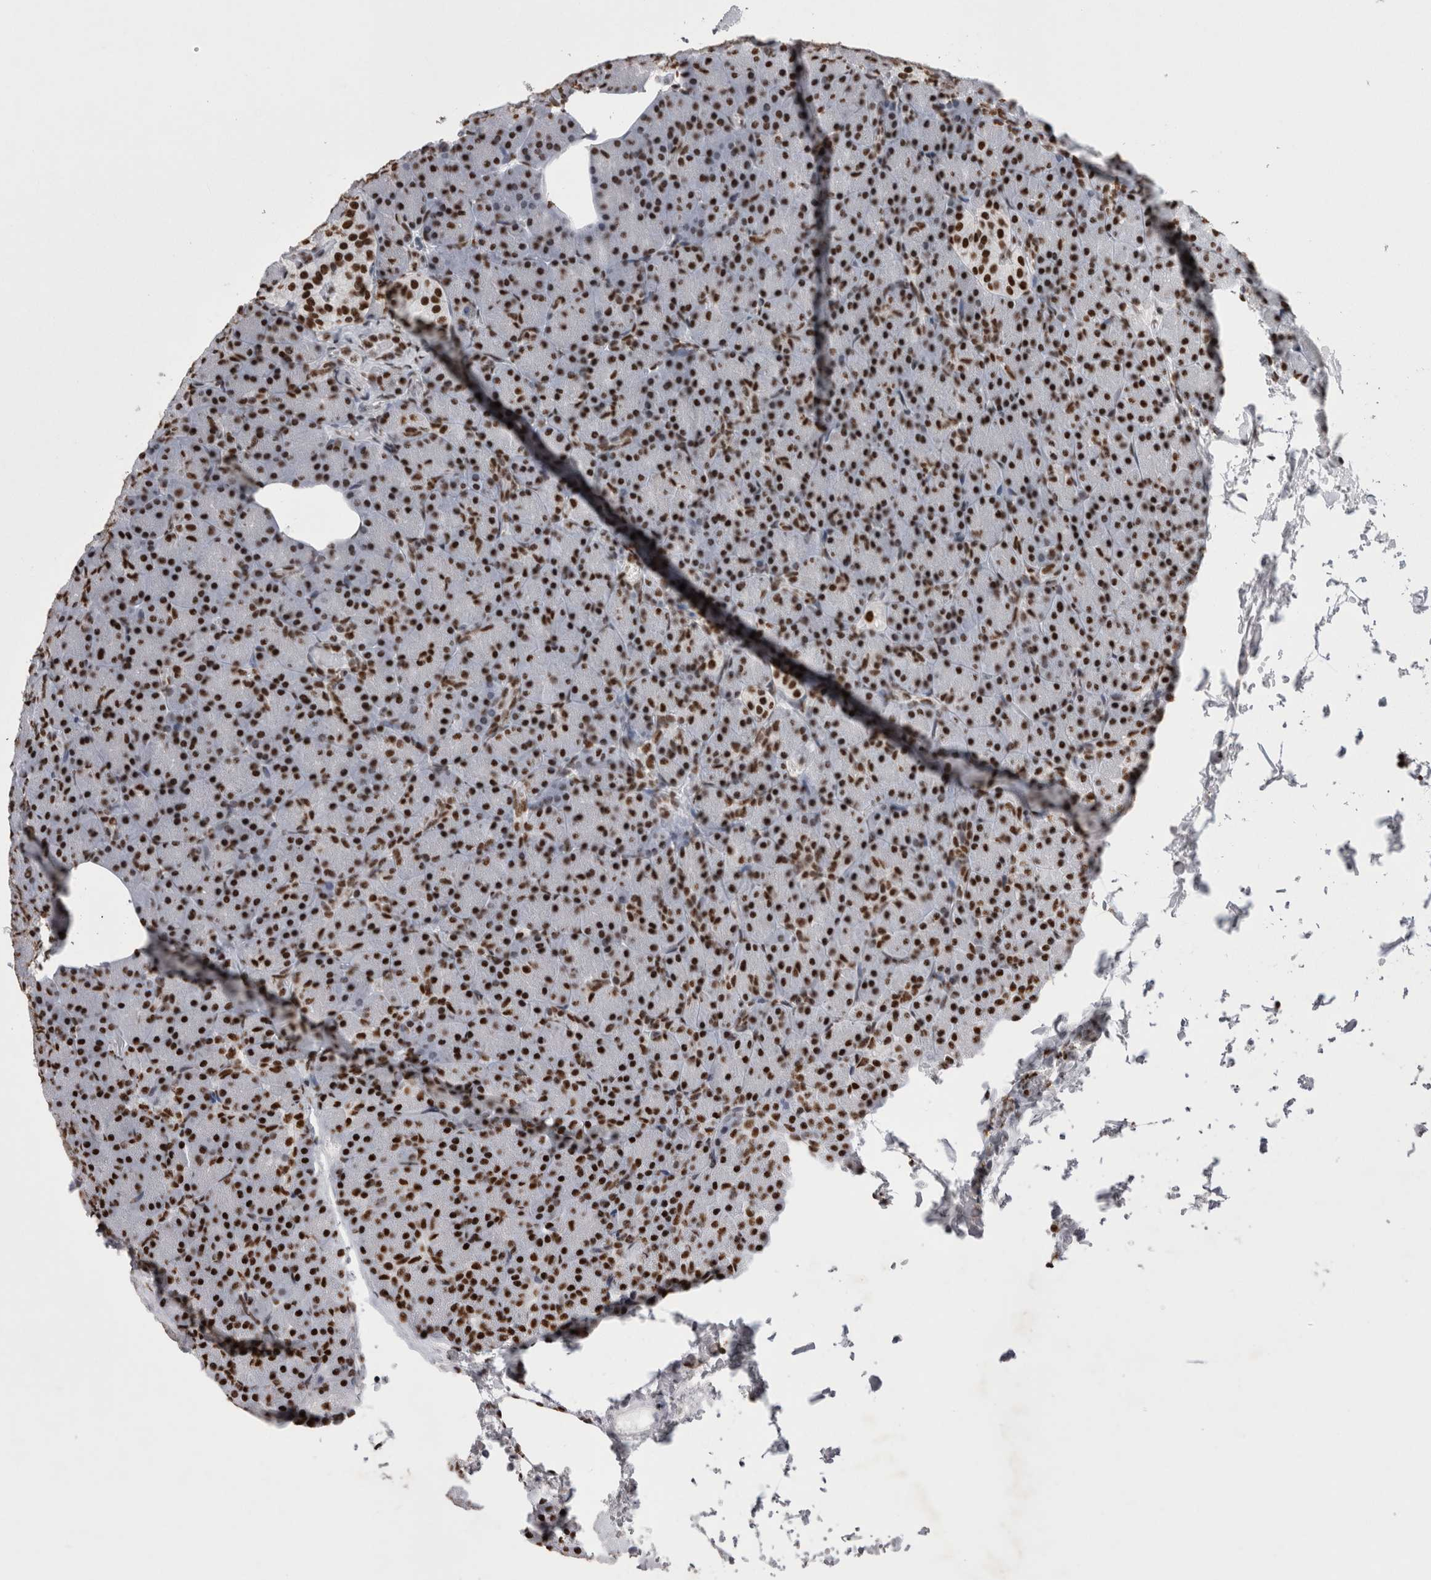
{"staining": {"intensity": "strong", "quantity": "25%-75%", "location": "nuclear"}, "tissue": "pancreas", "cell_type": "Exocrine glandular cells", "image_type": "normal", "snomed": [{"axis": "morphology", "description": "Normal tissue, NOS"}, {"axis": "topography", "description": "Pancreas"}], "caption": "Immunohistochemistry (IHC) staining of normal pancreas, which displays high levels of strong nuclear positivity in approximately 25%-75% of exocrine glandular cells indicating strong nuclear protein positivity. The staining was performed using DAB (3,3'-diaminobenzidine) (brown) for protein detection and nuclei were counterstained in hematoxylin (blue).", "gene": "ALPK3", "patient": {"sex": "female", "age": 43}}